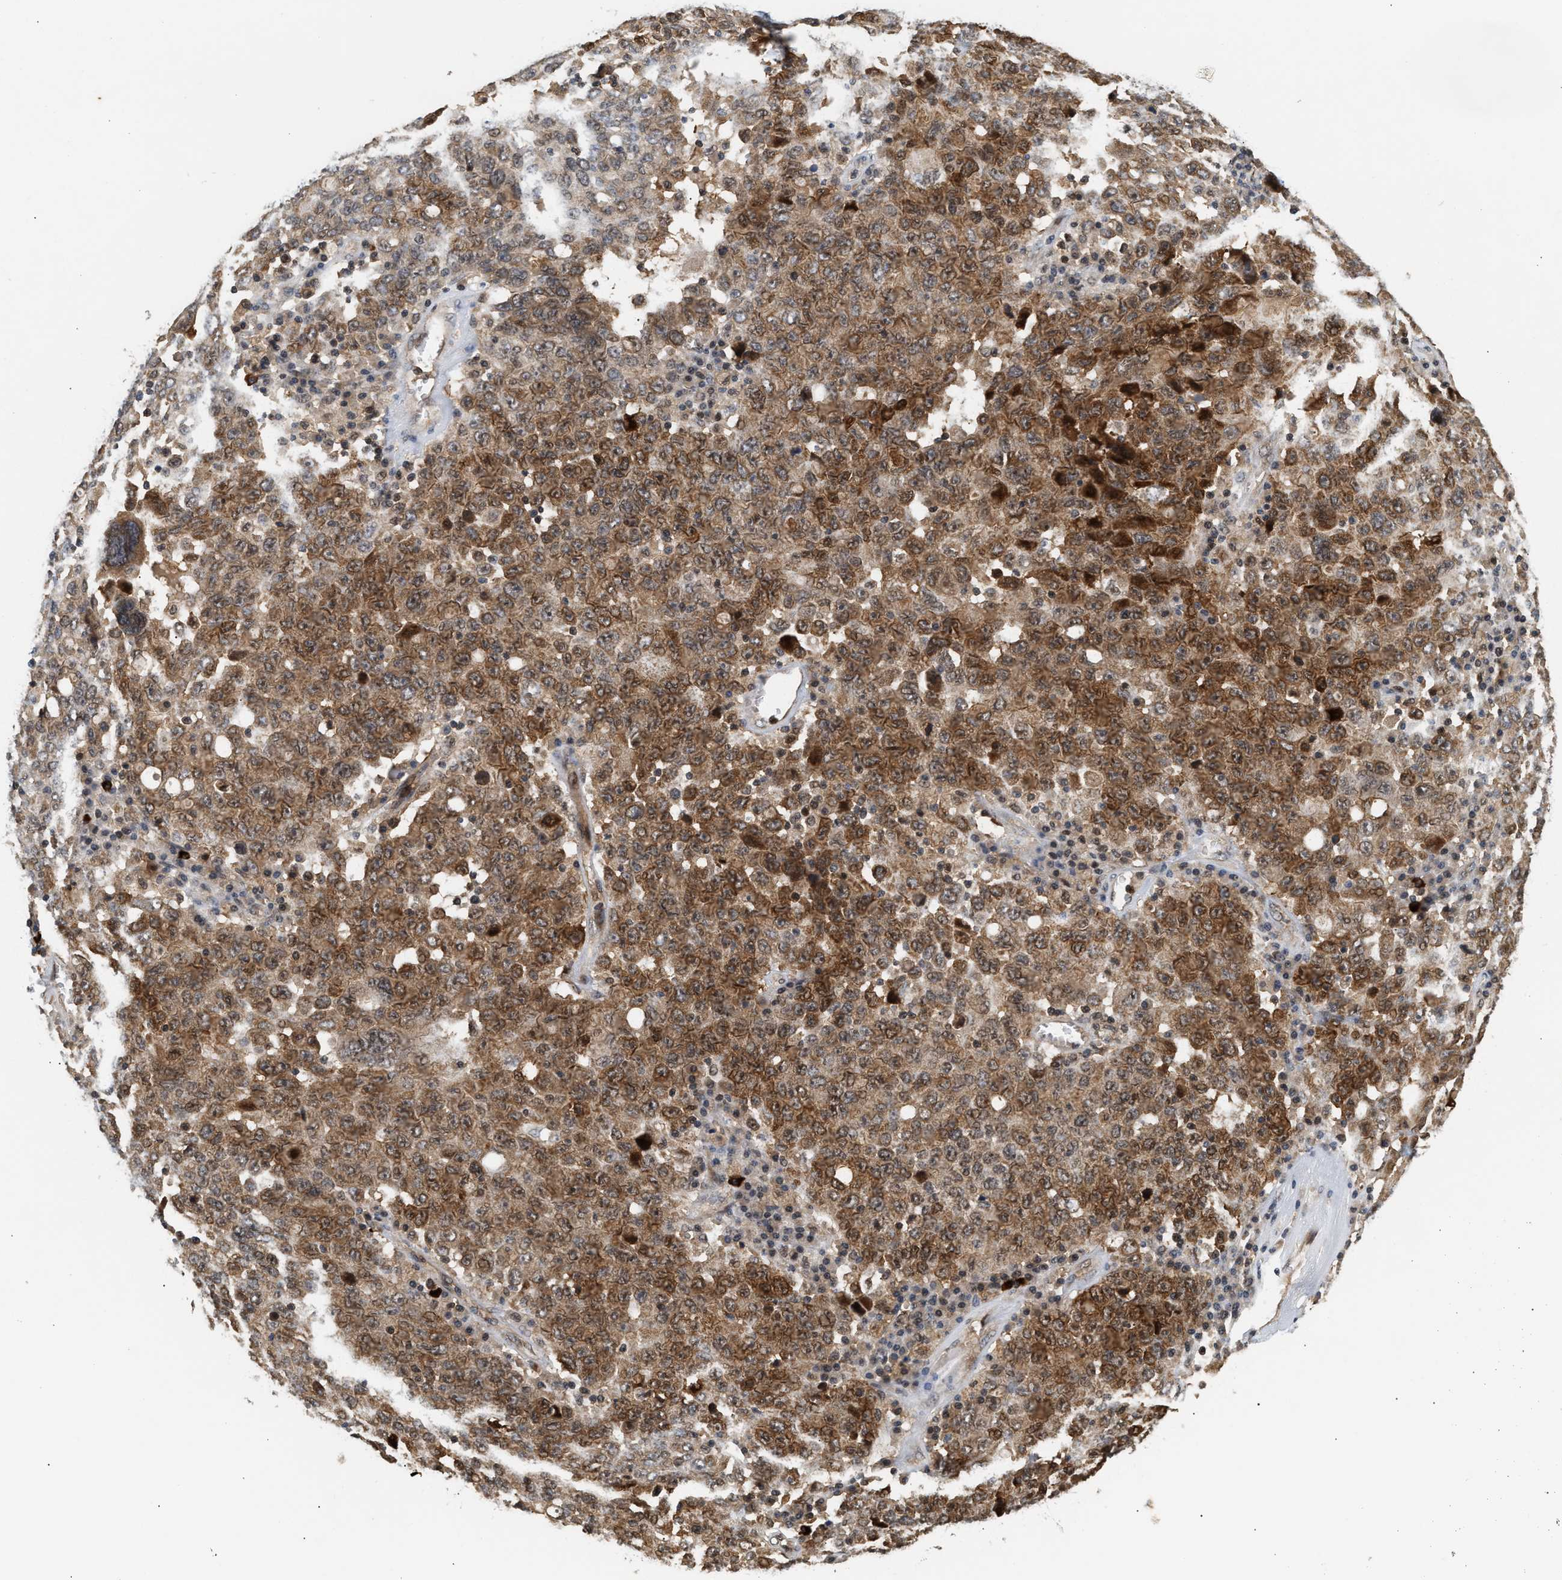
{"staining": {"intensity": "moderate", "quantity": ">75%", "location": "cytoplasmic/membranous,nuclear"}, "tissue": "ovarian cancer", "cell_type": "Tumor cells", "image_type": "cancer", "snomed": [{"axis": "morphology", "description": "Carcinoma, endometroid"}, {"axis": "topography", "description": "Ovary"}], "caption": "Ovarian endometroid carcinoma tissue demonstrates moderate cytoplasmic/membranous and nuclear expression in approximately >75% of tumor cells, visualized by immunohistochemistry.", "gene": "ABHD5", "patient": {"sex": "female", "age": 62}}